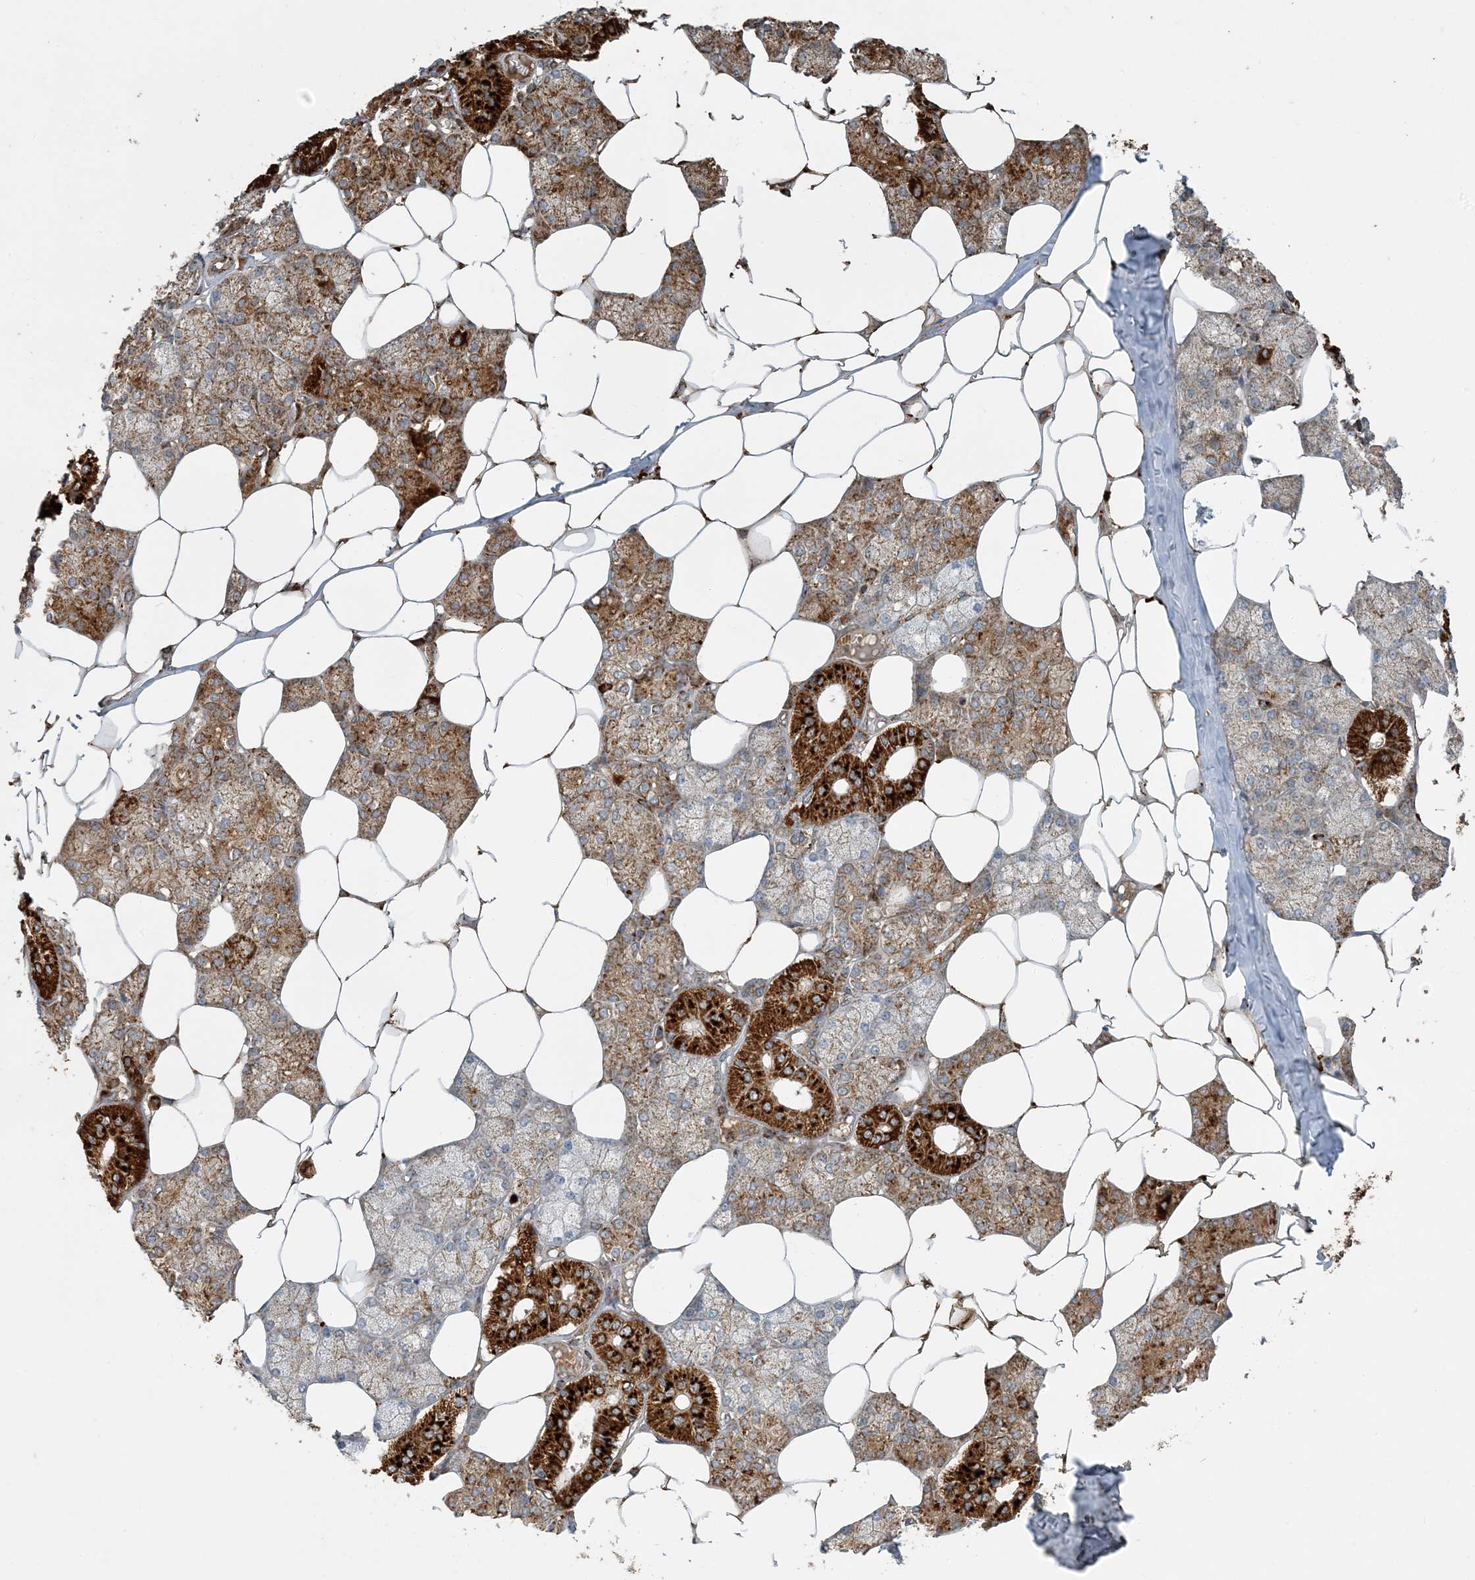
{"staining": {"intensity": "strong", "quantity": "25%-75%", "location": "cytoplasmic/membranous"}, "tissue": "salivary gland", "cell_type": "Glandular cells", "image_type": "normal", "snomed": [{"axis": "morphology", "description": "Normal tissue, NOS"}, {"axis": "topography", "description": "Salivary gland"}], "caption": "This micrograph exhibits immunohistochemistry staining of benign salivary gland, with high strong cytoplasmic/membranous staining in approximately 25%-75% of glandular cells.", "gene": "LTN1", "patient": {"sex": "male", "age": 62}}